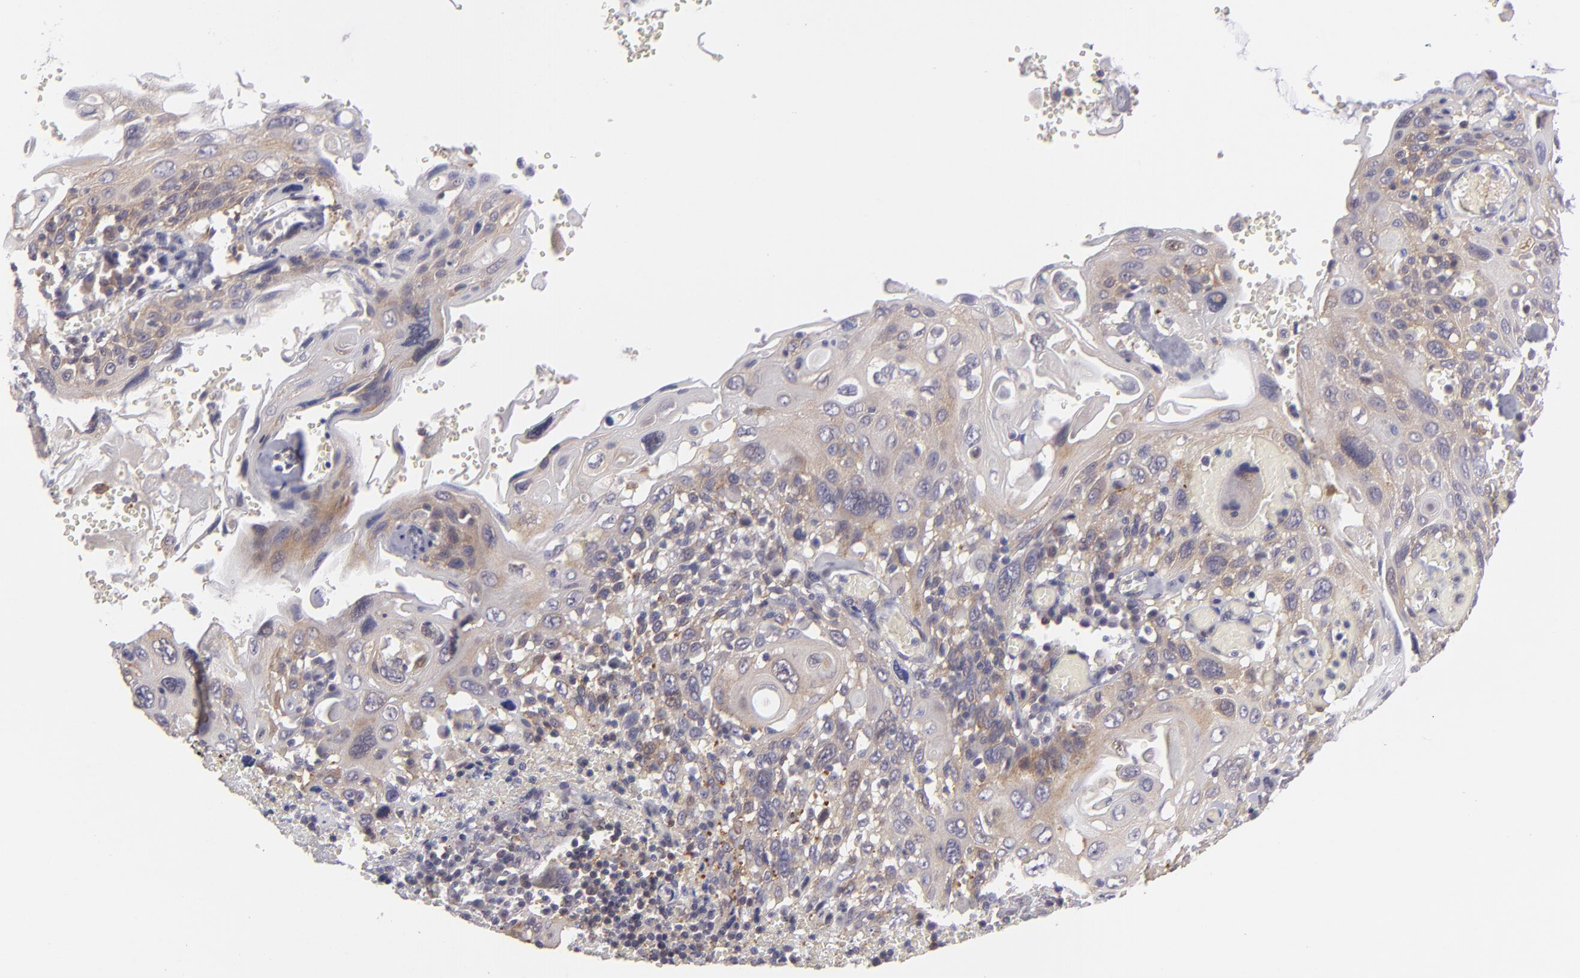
{"staining": {"intensity": "weak", "quantity": "25%-75%", "location": "cytoplasmic/membranous"}, "tissue": "cervical cancer", "cell_type": "Tumor cells", "image_type": "cancer", "snomed": [{"axis": "morphology", "description": "Squamous cell carcinoma, NOS"}, {"axis": "topography", "description": "Cervix"}], "caption": "Immunohistochemical staining of human cervical cancer shows weak cytoplasmic/membranous protein positivity in approximately 25%-75% of tumor cells. (brown staining indicates protein expression, while blue staining denotes nuclei).", "gene": "PTPN13", "patient": {"sex": "female", "age": 54}}